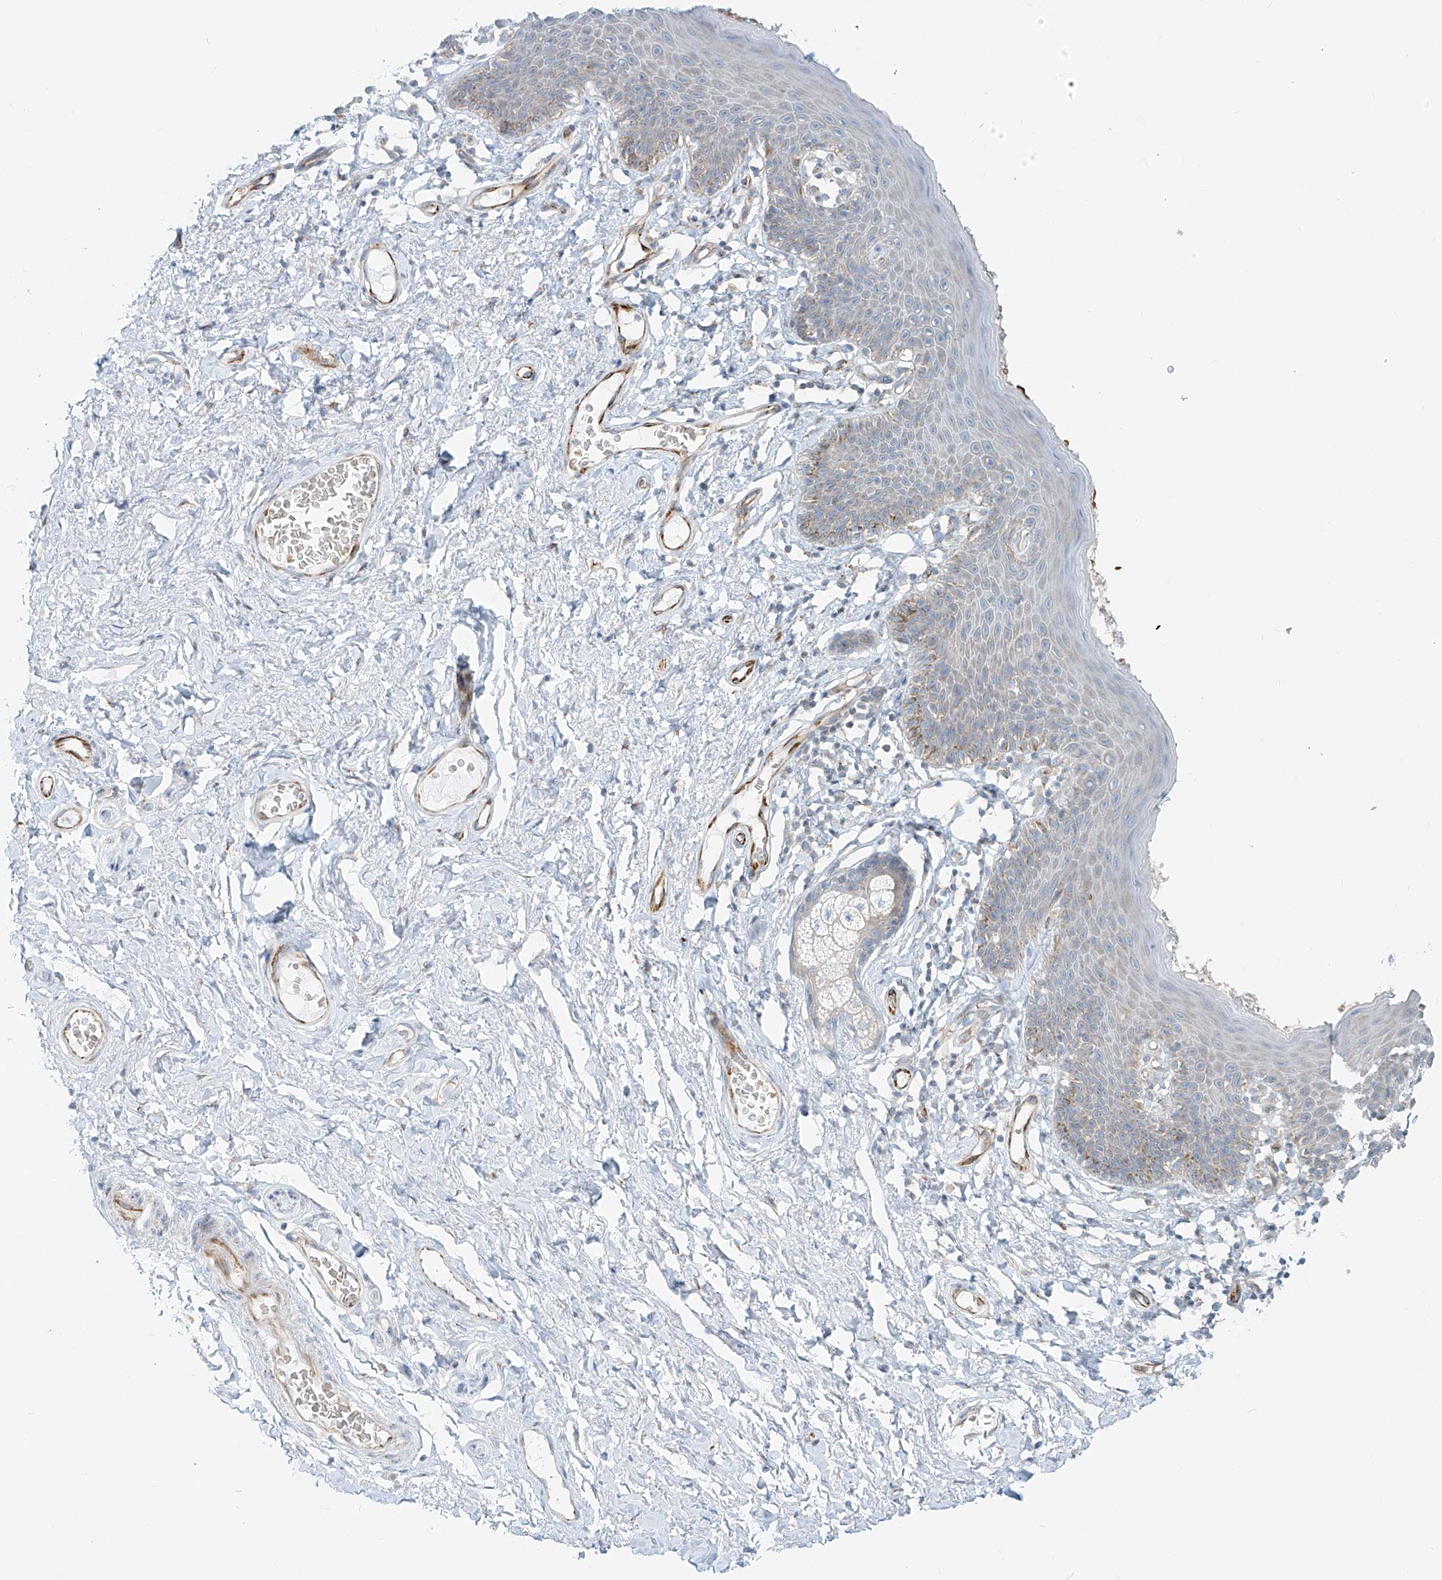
{"staining": {"intensity": "weak", "quantity": "<25%", "location": "cytoplasmic/membranous"}, "tissue": "skin", "cell_type": "Epidermal cells", "image_type": "normal", "snomed": [{"axis": "morphology", "description": "Normal tissue, NOS"}, {"axis": "topography", "description": "Vulva"}], "caption": "This micrograph is of normal skin stained with IHC to label a protein in brown with the nuclei are counter-stained blue. There is no positivity in epidermal cells. (DAB immunohistochemistry (IHC) with hematoxylin counter stain).", "gene": "EIPR1", "patient": {"sex": "female", "age": 66}}